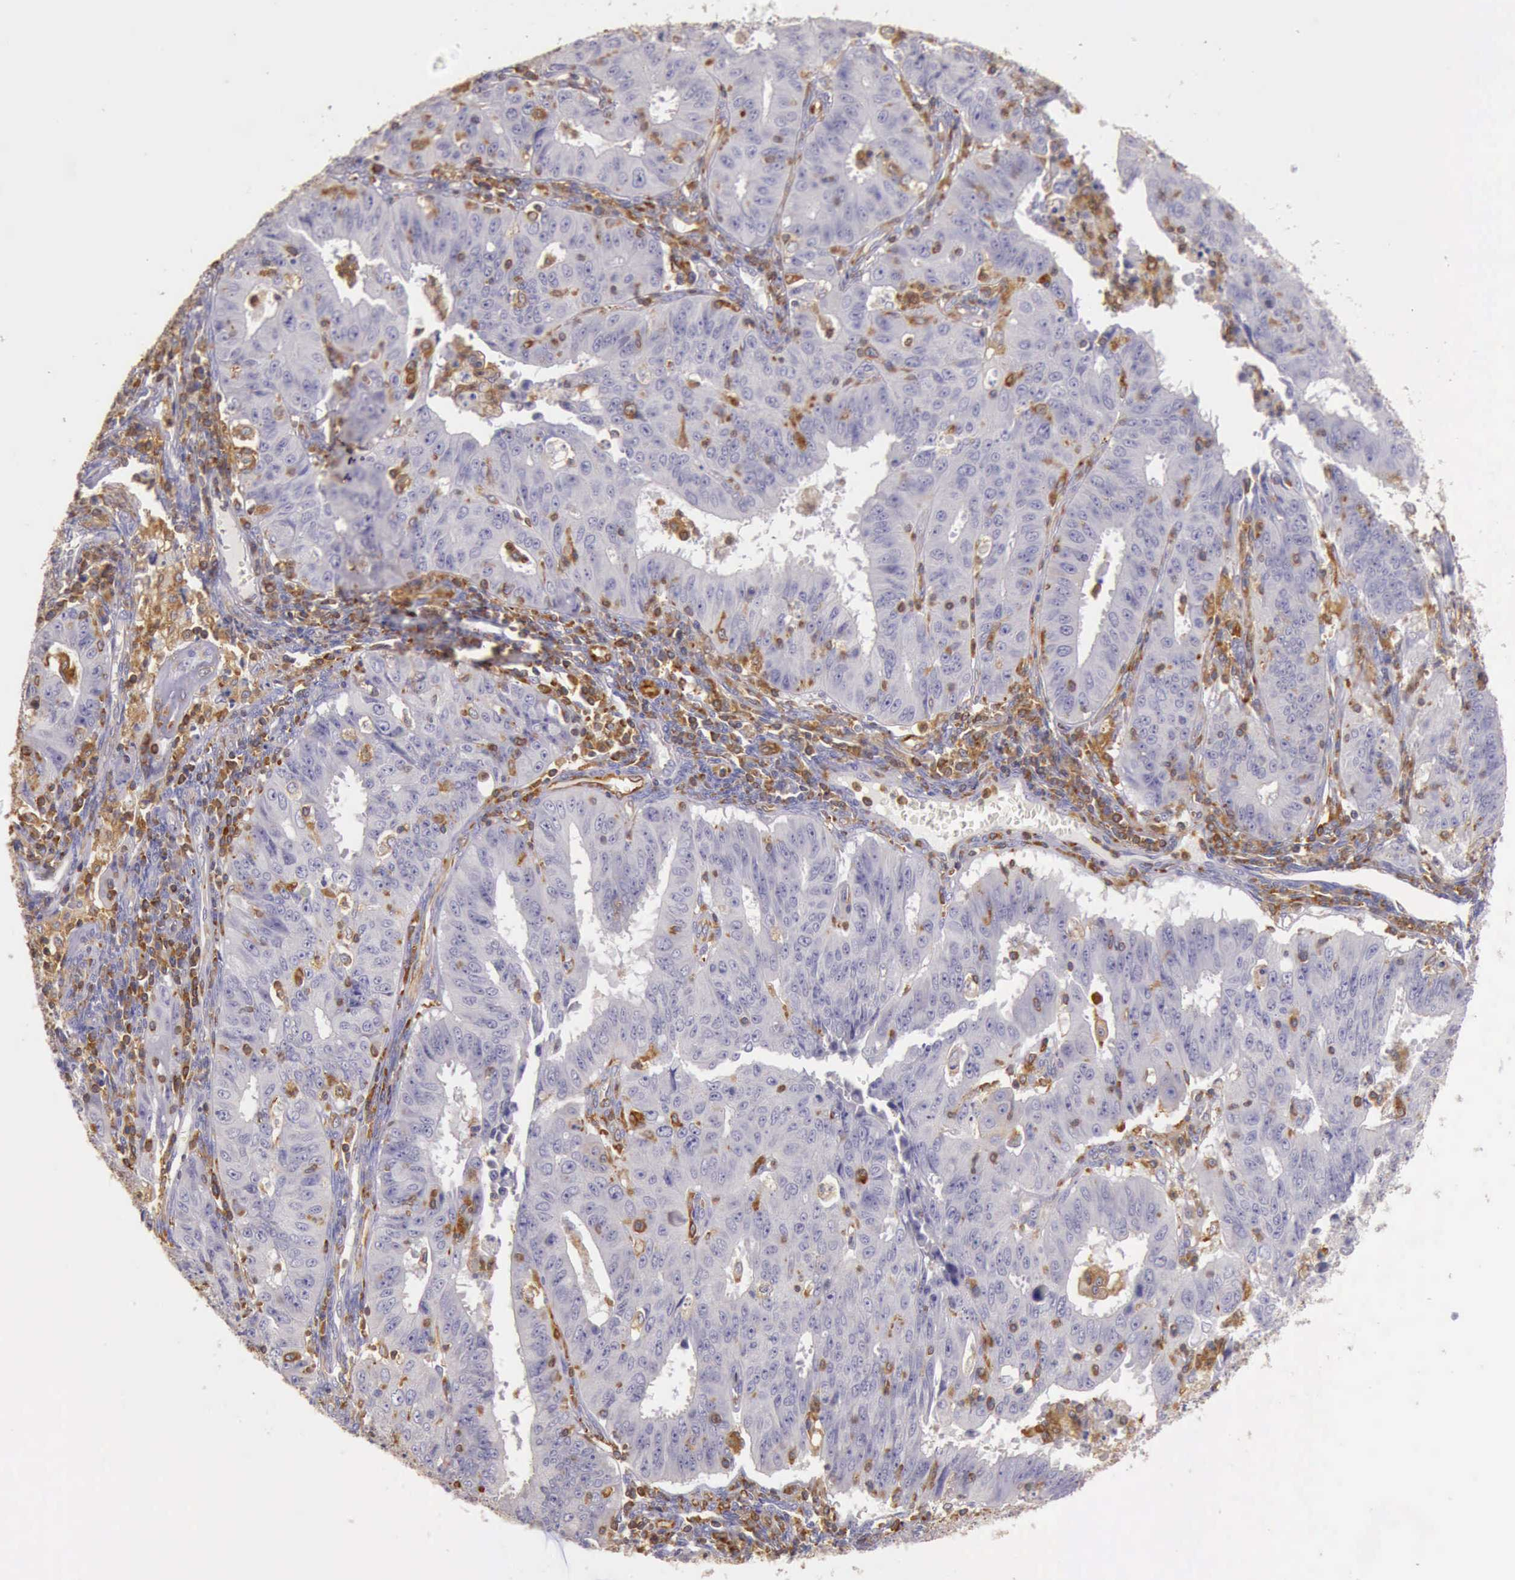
{"staining": {"intensity": "negative", "quantity": "none", "location": "none"}, "tissue": "endometrial cancer", "cell_type": "Tumor cells", "image_type": "cancer", "snomed": [{"axis": "morphology", "description": "Adenocarcinoma, NOS"}, {"axis": "topography", "description": "Endometrium"}], "caption": "Immunohistochemistry (IHC) of endometrial cancer (adenocarcinoma) shows no staining in tumor cells.", "gene": "ARHGAP4", "patient": {"sex": "female", "age": 42}}